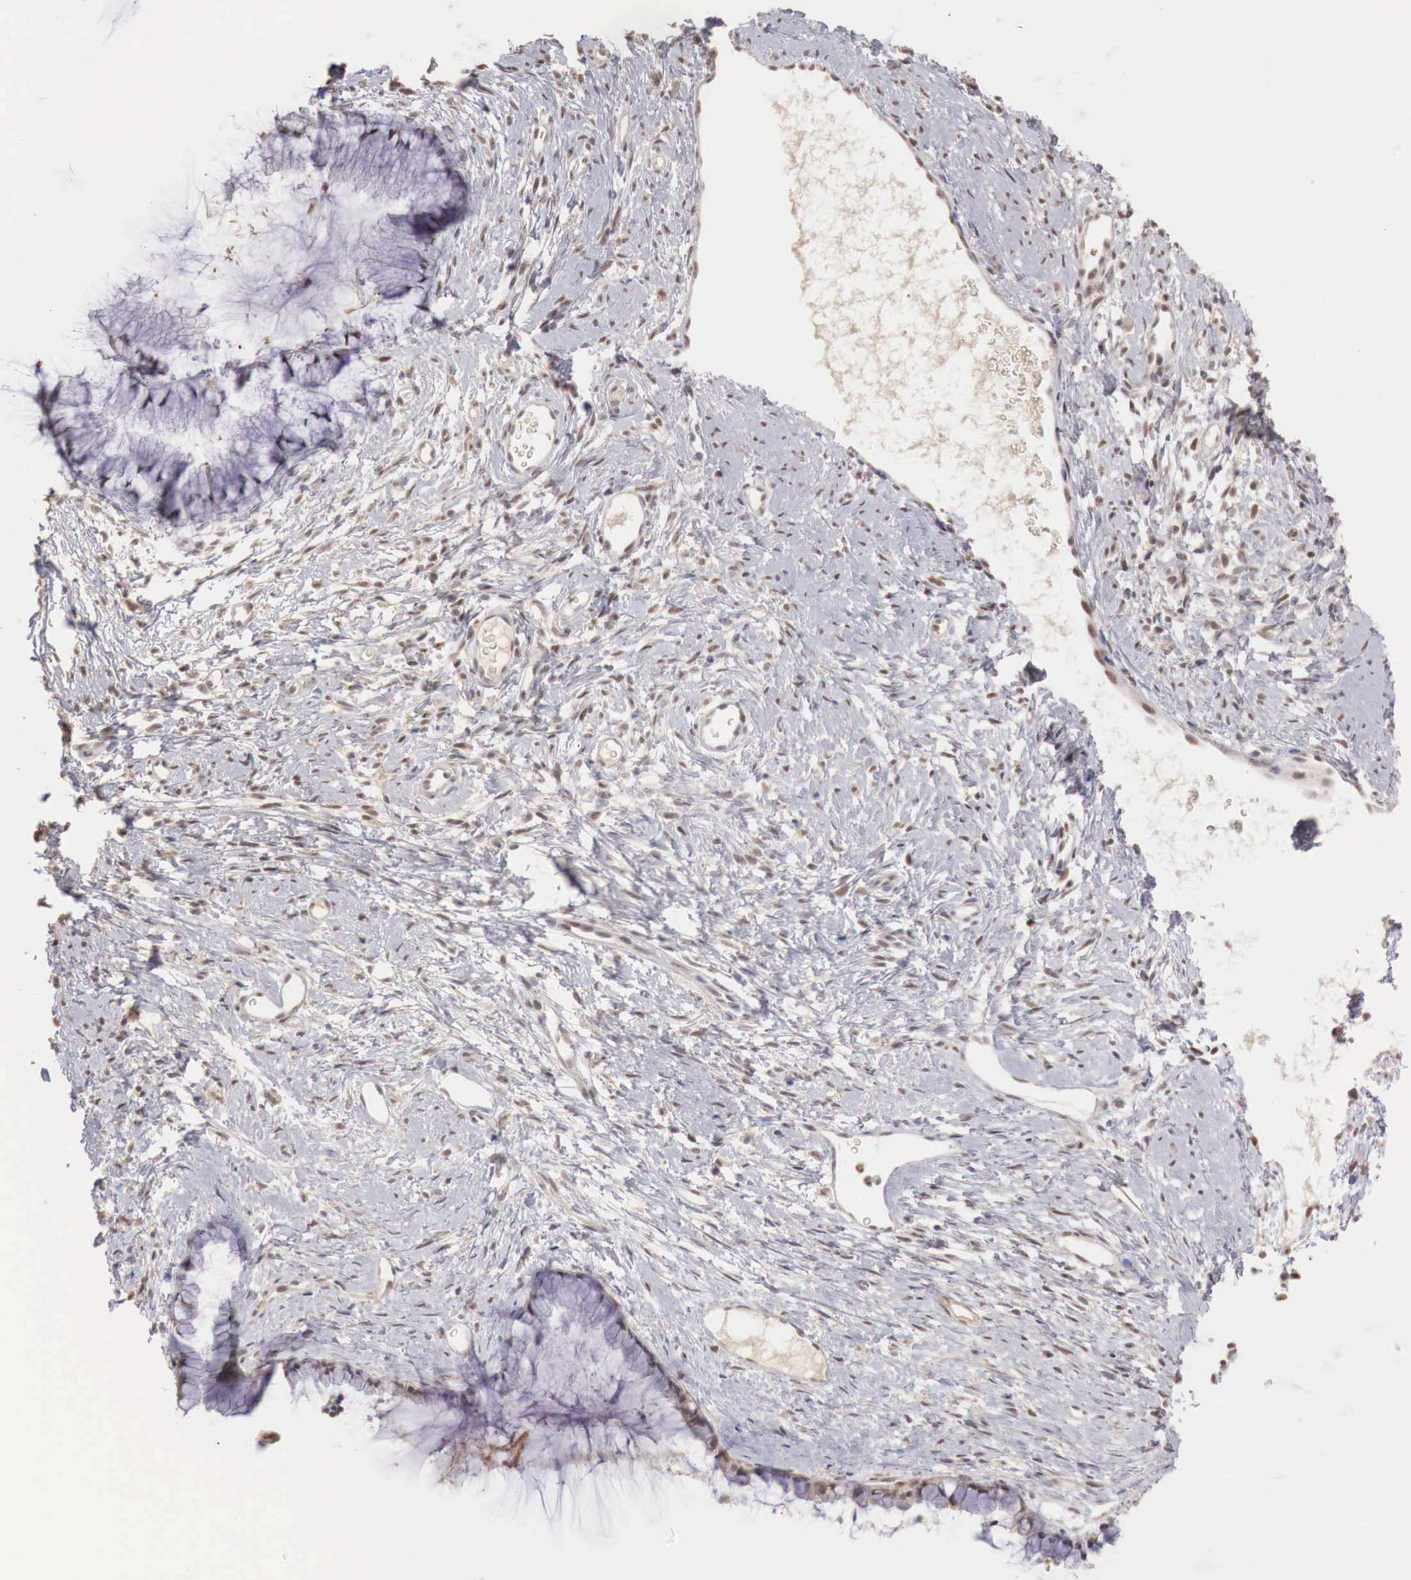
{"staining": {"intensity": "weak", "quantity": "25%-75%", "location": "cytoplasmic/membranous,nuclear"}, "tissue": "cervix", "cell_type": "Glandular cells", "image_type": "normal", "snomed": [{"axis": "morphology", "description": "Normal tissue, NOS"}, {"axis": "topography", "description": "Cervix"}], "caption": "Glandular cells reveal low levels of weak cytoplasmic/membranous,nuclear staining in approximately 25%-75% of cells in benign cervix.", "gene": "TBC1D9", "patient": {"sex": "female", "age": 82}}